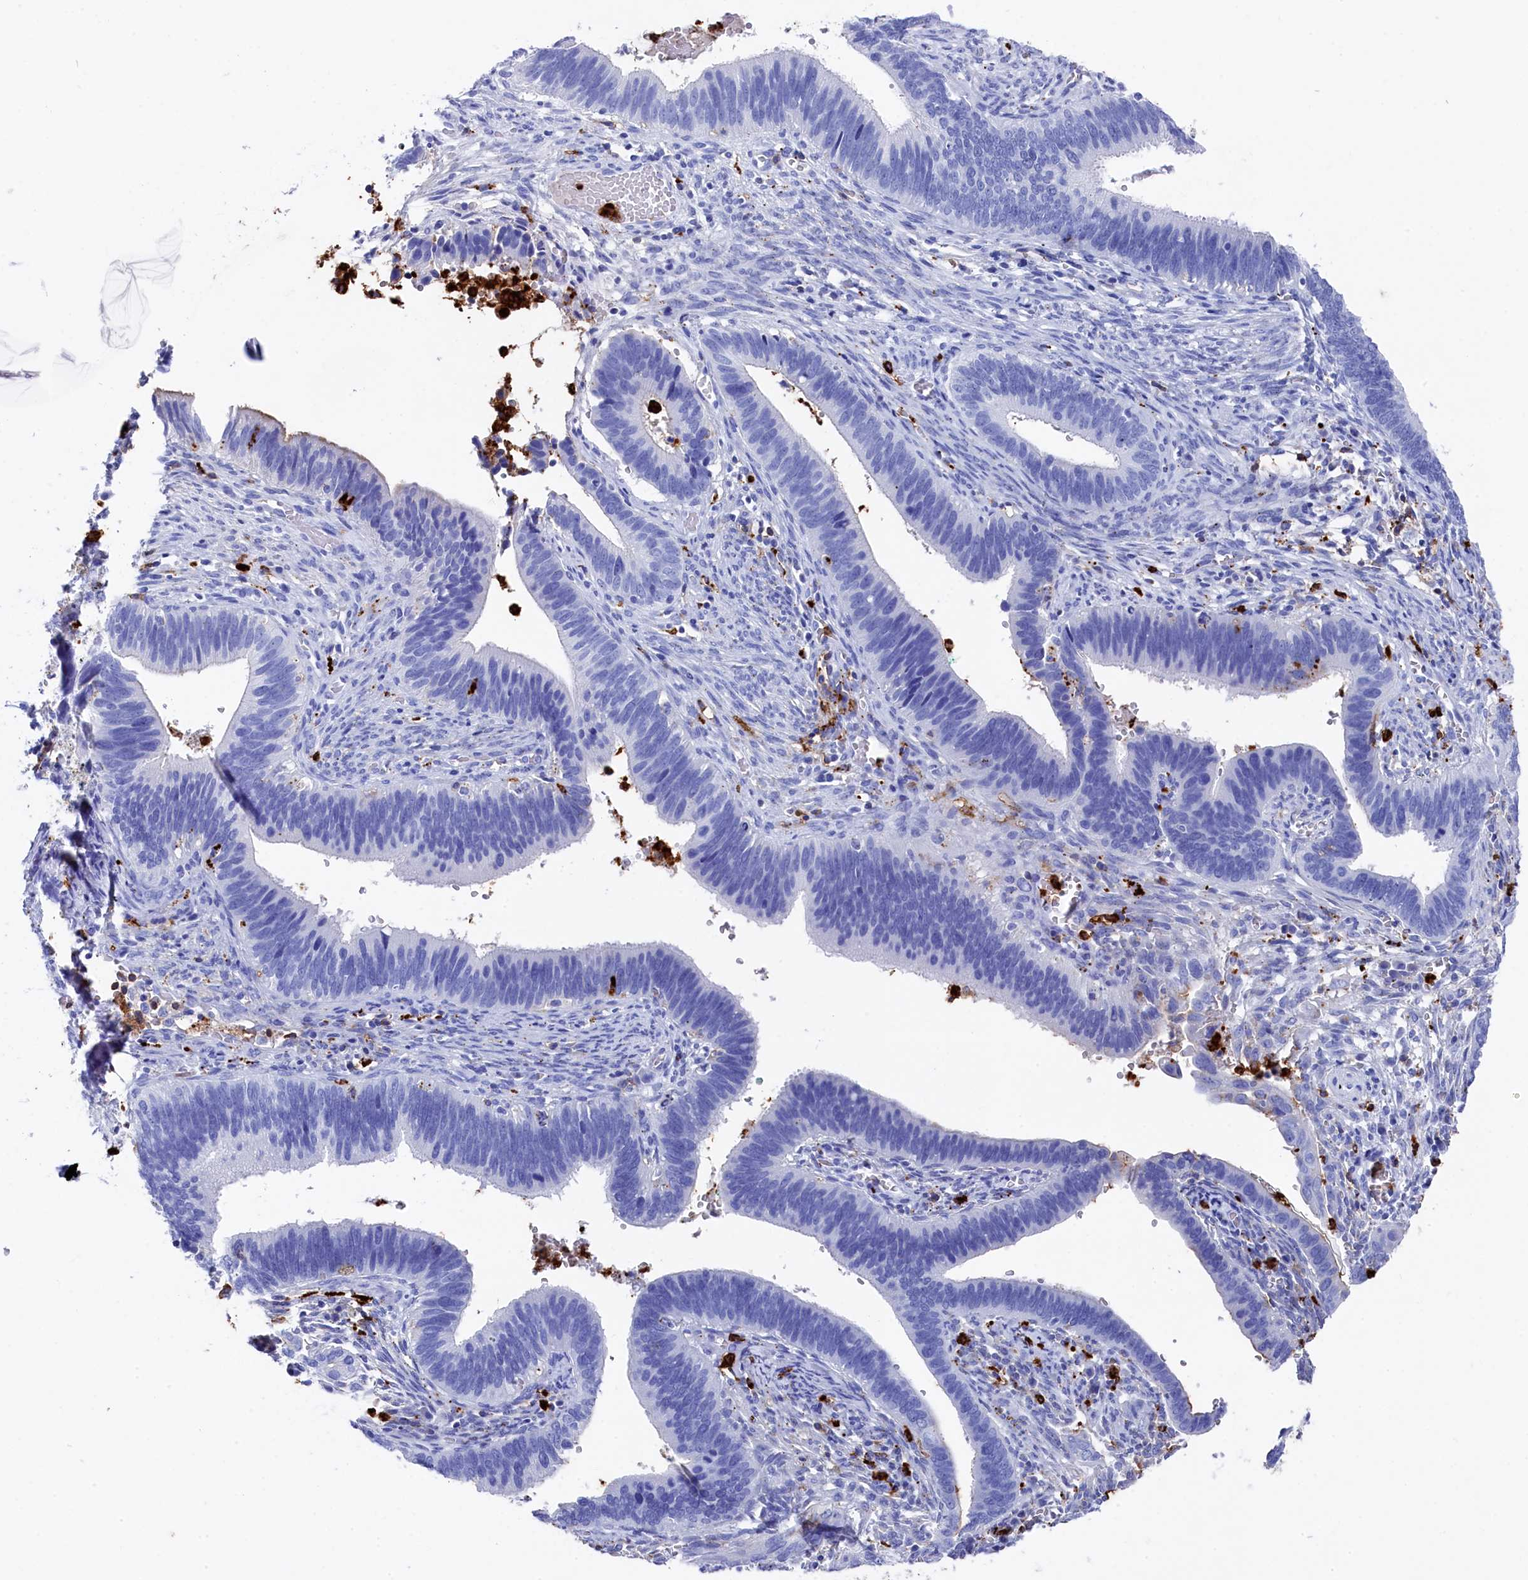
{"staining": {"intensity": "negative", "quantity": "none", "location": "none"}, "tissue": "cervical cancer", "cell_type": "Tumor cells", "image_type": "cancer", "snomed": [{"axis": "morphology", "description": "Adenocarcinoma, NOS"}, {"axis": "topography", "description": "Cervix"}], "caption": "Immunohistochemical staining of human adenocarcinoma (cervical) shows no significant positivity in tumor cells.", "gene": "PLAC8", "patient": {"sex": "female", "age": 42}}